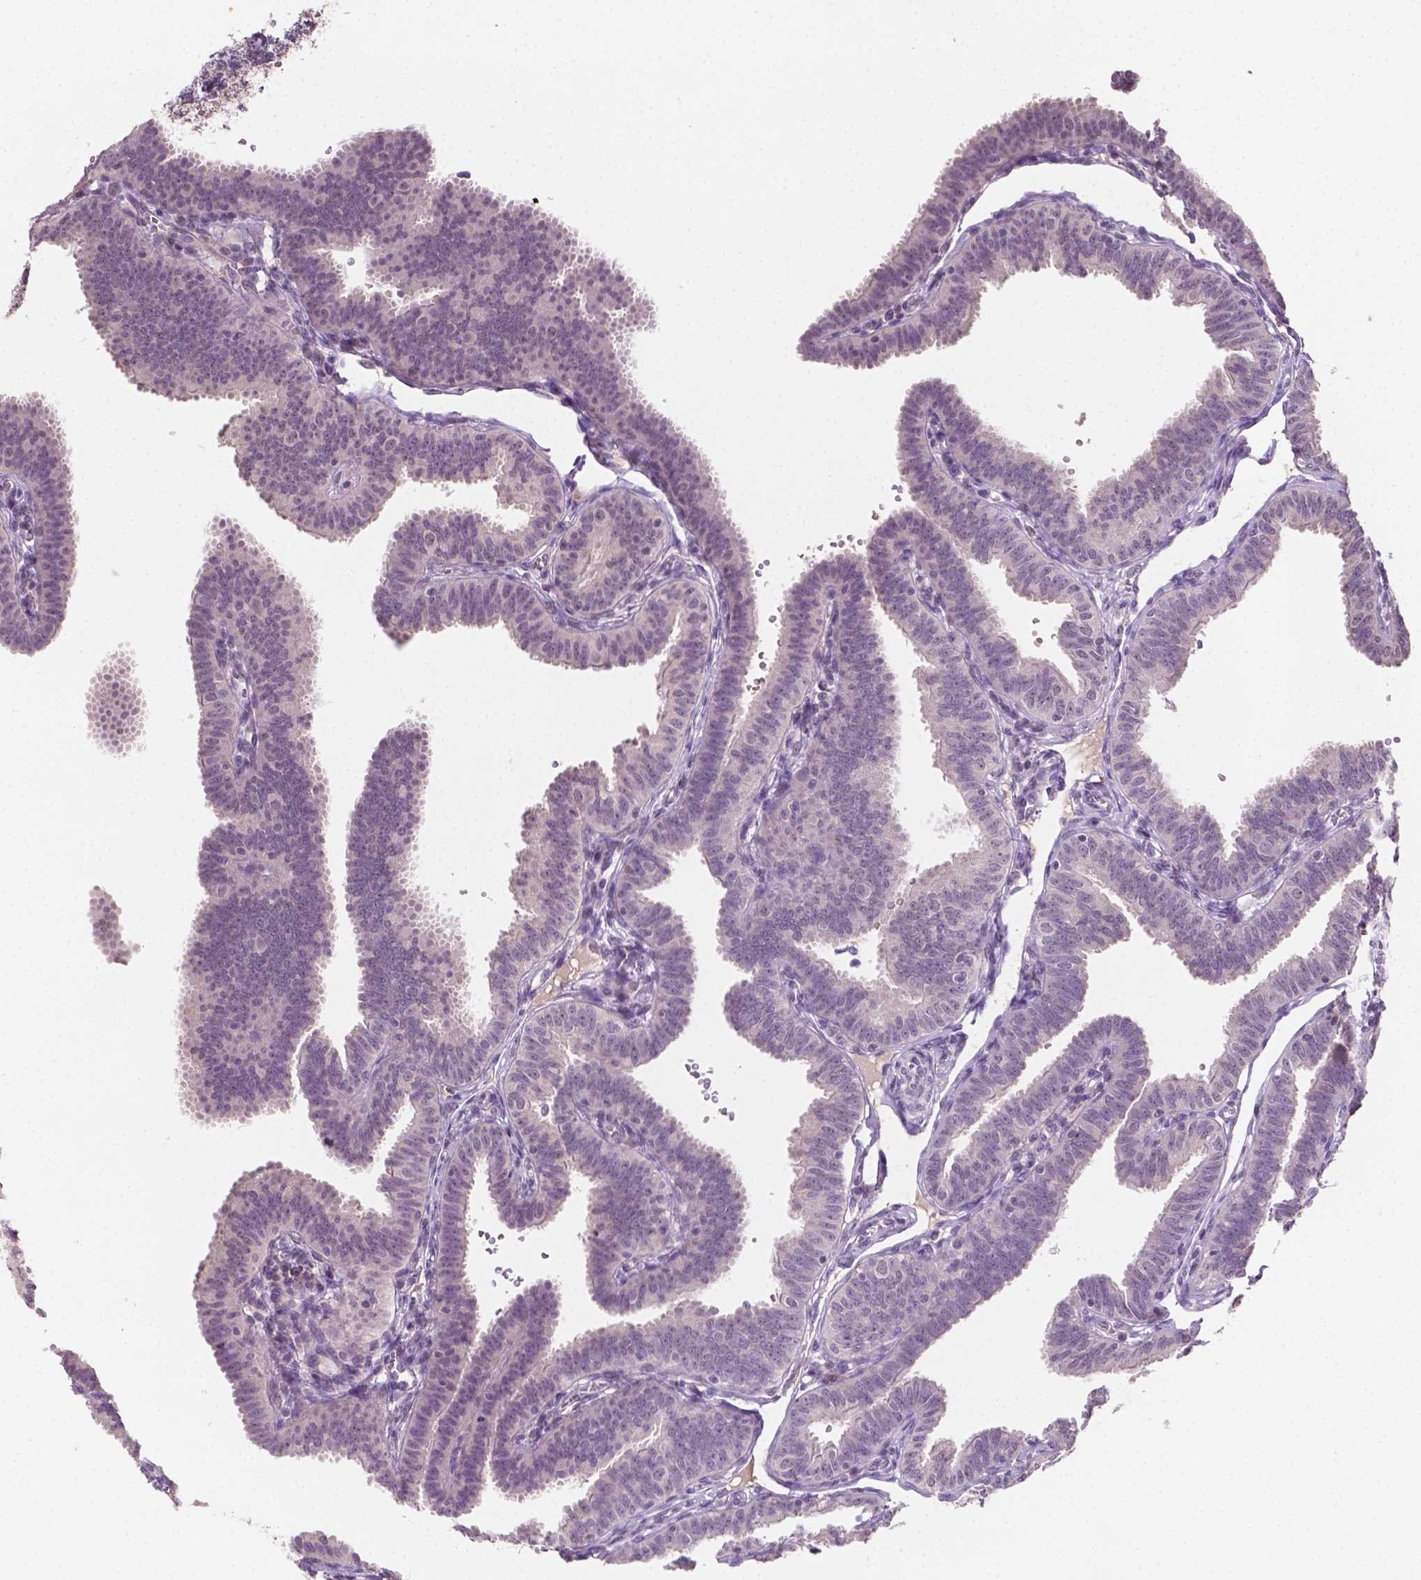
{"staining": {"intensity": "negative", "quantity": "none", "location": "none"}, "tissue": "fallopian tube", "cell_type": "Glandular cells", "image_type": "normal", "snomed": [{"axis": "morphology", "description": "Normal tissue, NOS"}, {"axis": "topography", "description": "Fallopian tube"}], "caption": "Immunohistochemistry histopathology image of benign fallopian tube stained for a protein (brown), which shows no positivity in glandular cells. (Stains: DAB (3,3'-diaminobenzidine) immunohistochemistry (IHC) with hematoxylin counter stain, Microscopy: brightfield microscopy at high magnification).", "gene": "MROH6", "patient": {"sex": "female", "age": 25}}